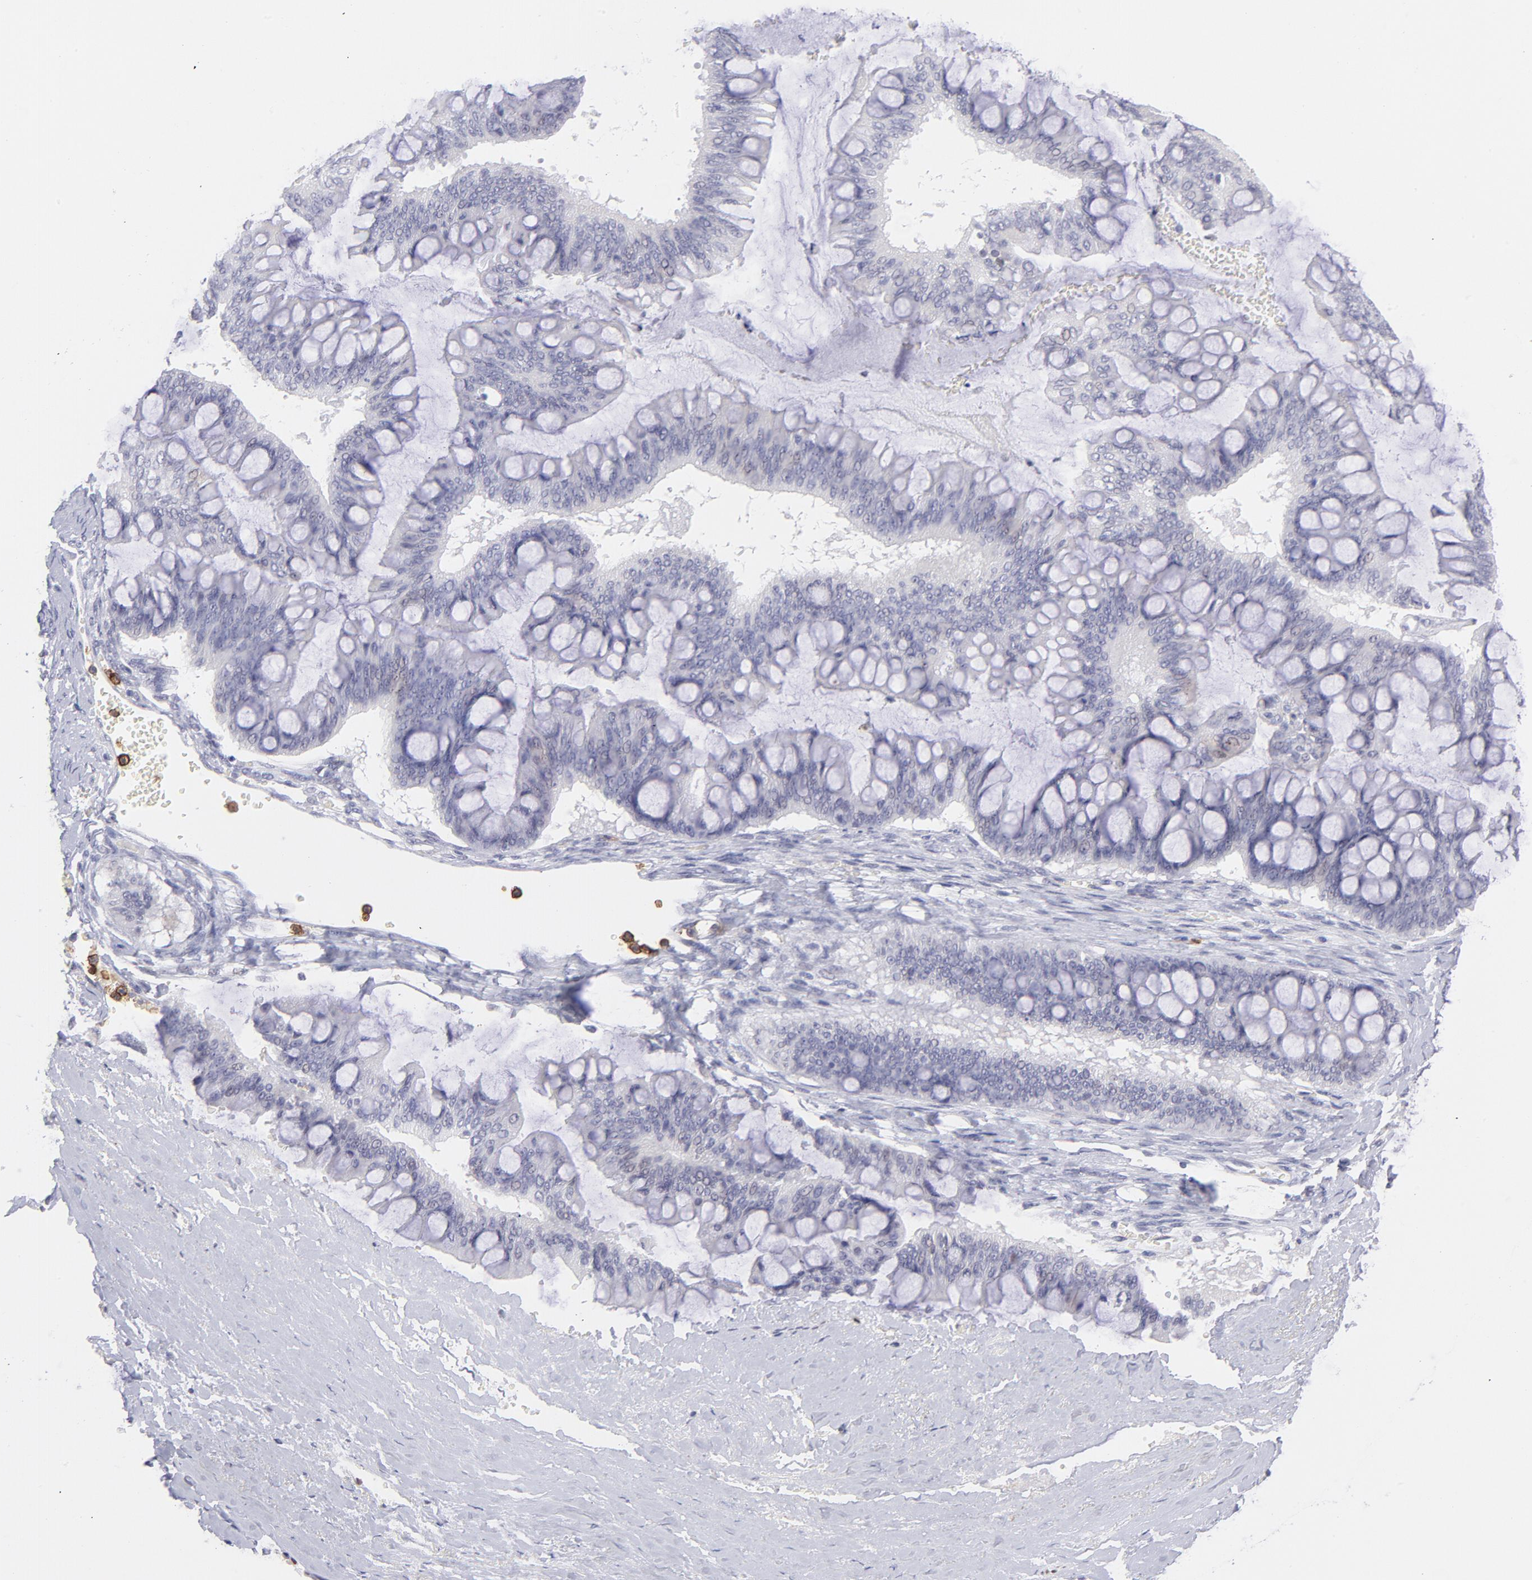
{"staining": {"intensity": "negative", "quantity": "none", "location": "none"}, "tissue": "ovarian cancer", "cell_type": "Tumor cells", "image_type": "cancer", "snomed": [{"axis": "morphology", "description": "Cystadenocarcinoma, mucinous, NOS"}, {"axis": "topography", "description": "Ovary"}], "caption": "This is an IHC micrograph of ovarian cancer. There is no positivity in tumor cells.", "gene": "LTB4R", "patient": {"sex": "female", "age": 73}}